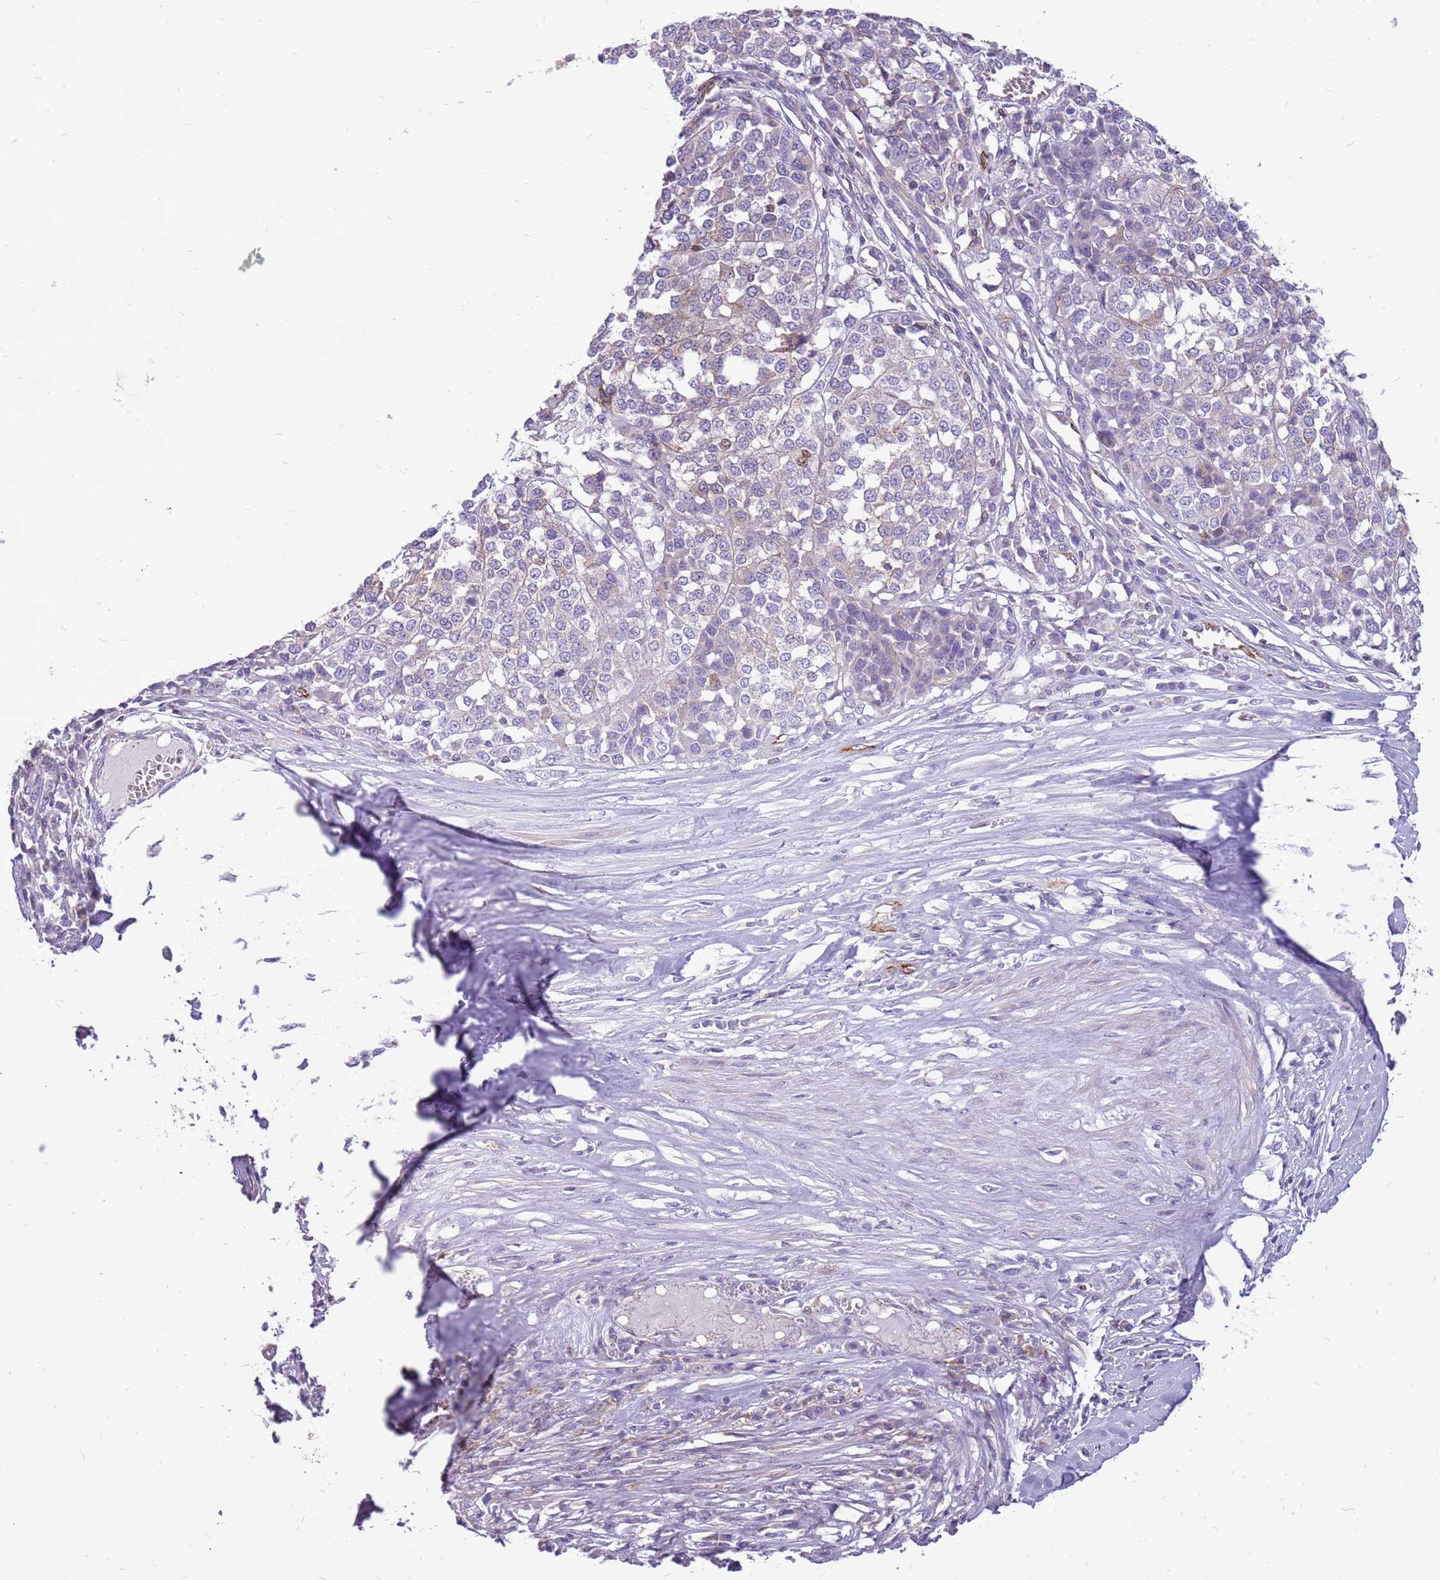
{"staining": {"intensity": "weak", "quantity": "<25%", "location": "cytoplasmic/membranous"}, "tissue": "melanoma", "cell_type": "Tumor cells", "image_type": "cancer", "snomed": [{"axis": "morphology", "description": "Malignant melanoma, Metastatic site"}, {"axis": "topography", "description": "Lymph node"}], "caption": "DAB (3,3'-diaminobenzidine) immunohistochemical staining of human malignant melanoma (metastatic site) exhibits no significant staining in tumor cells.", "gene": "WDR90", "patient": {"sex": "male", "age": 44}}